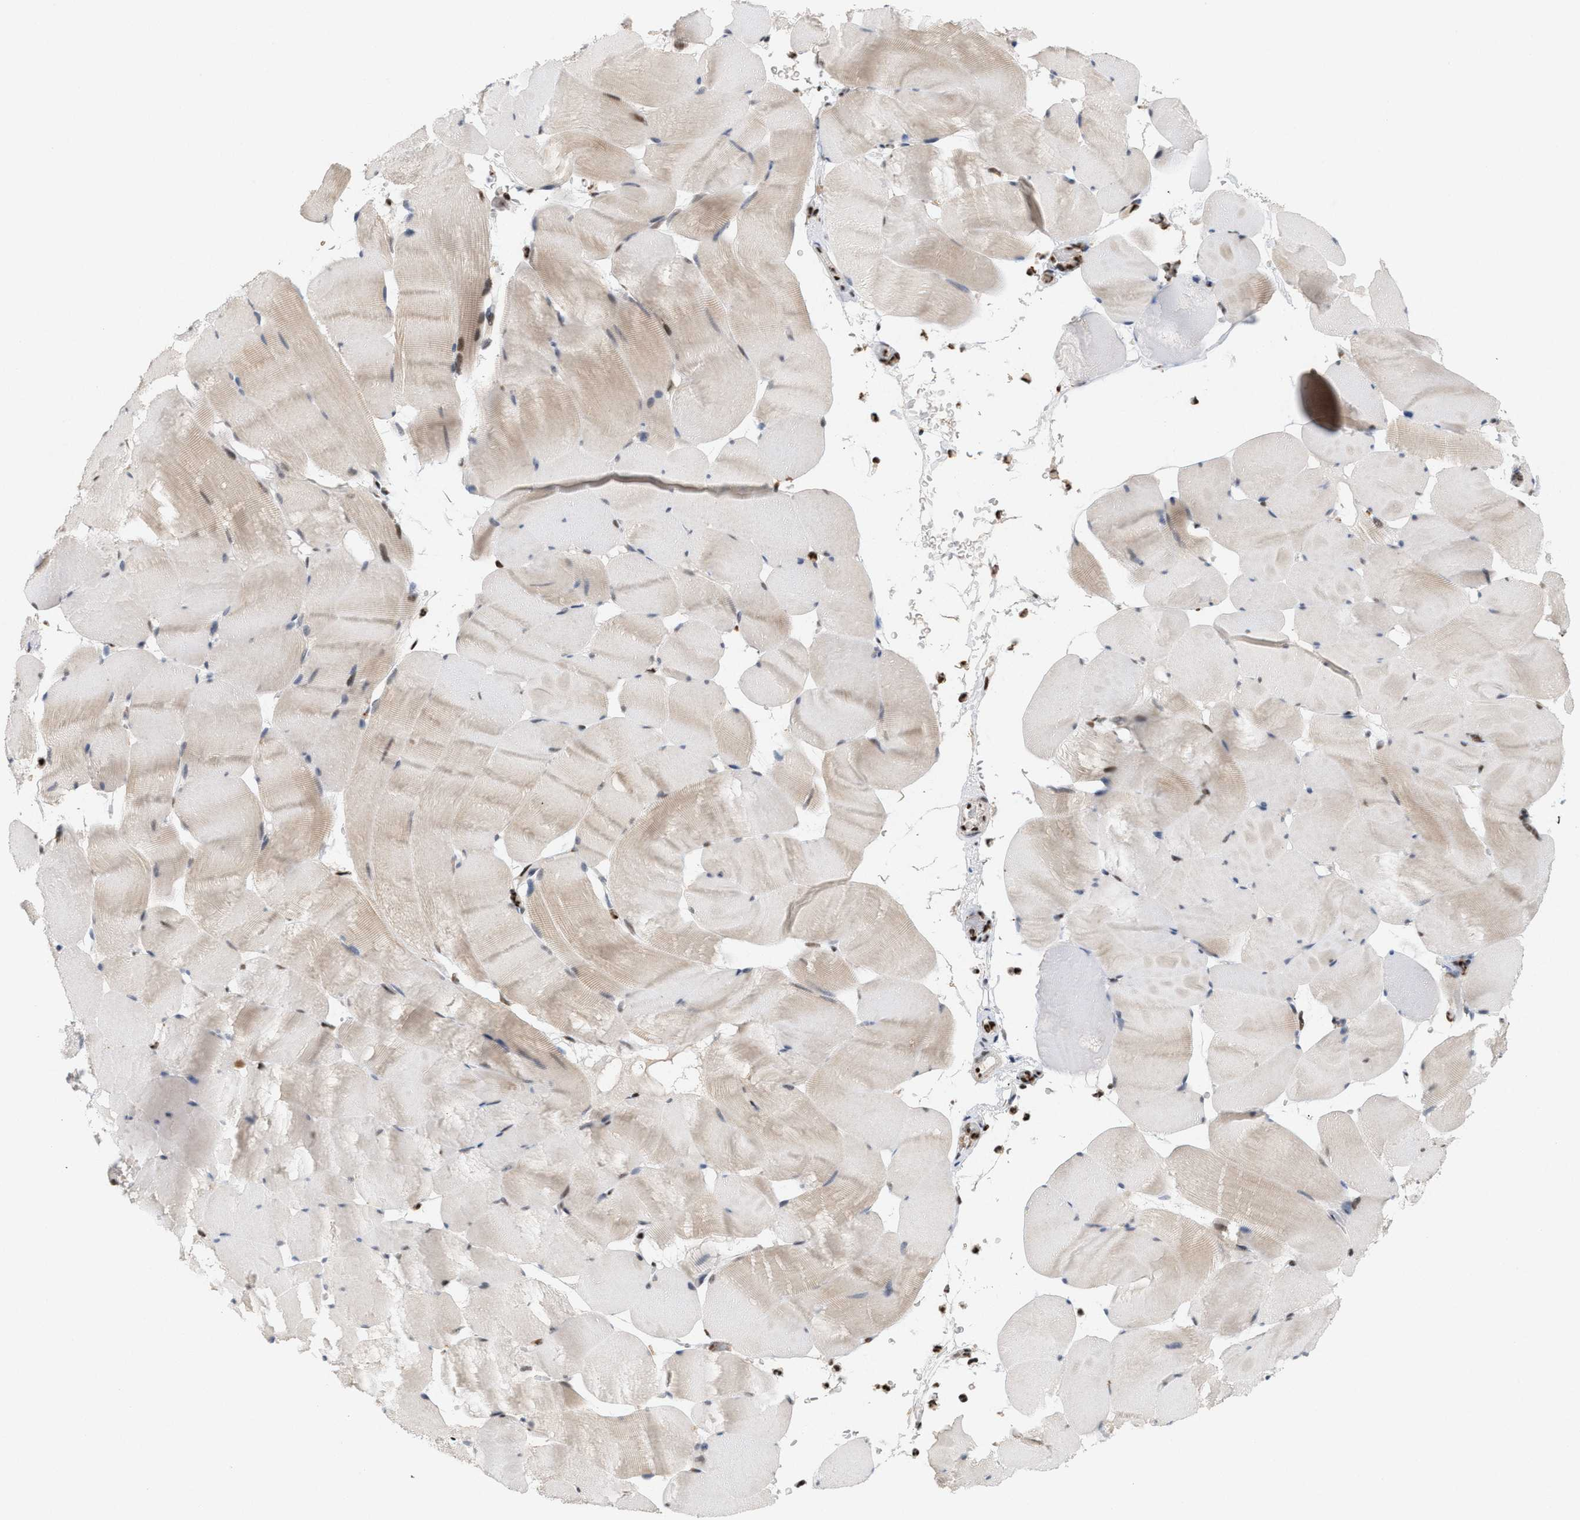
{"staining": {"intensity": "moderate", "quantity": "25%-75%", "location": "cytoplasmic/membranous,nuclear"}, "tissue": "skeletal muscle", "cell_type": "Myocytes", "image_type": "normal", "snomed": [{"axis": "morphology", "description": "Normal tissue, NOS"}, {"axis": "topography", "description": "Skeletal muscle"}], "caption": "Immunohistochemistry (IHC) micrograph of normal skeletal muscle: human skeletal muscle stained using immunohistochemistry demonstrates medium levels of moderate protein expression localized specifically in the cytoplasmic/membranous,nuclear of myocytes, appearing as a cytoplasmic/membranous,nuclear brown color.", "gene": "C17orf49", "patient": {"sex": "male", "age": 62}}